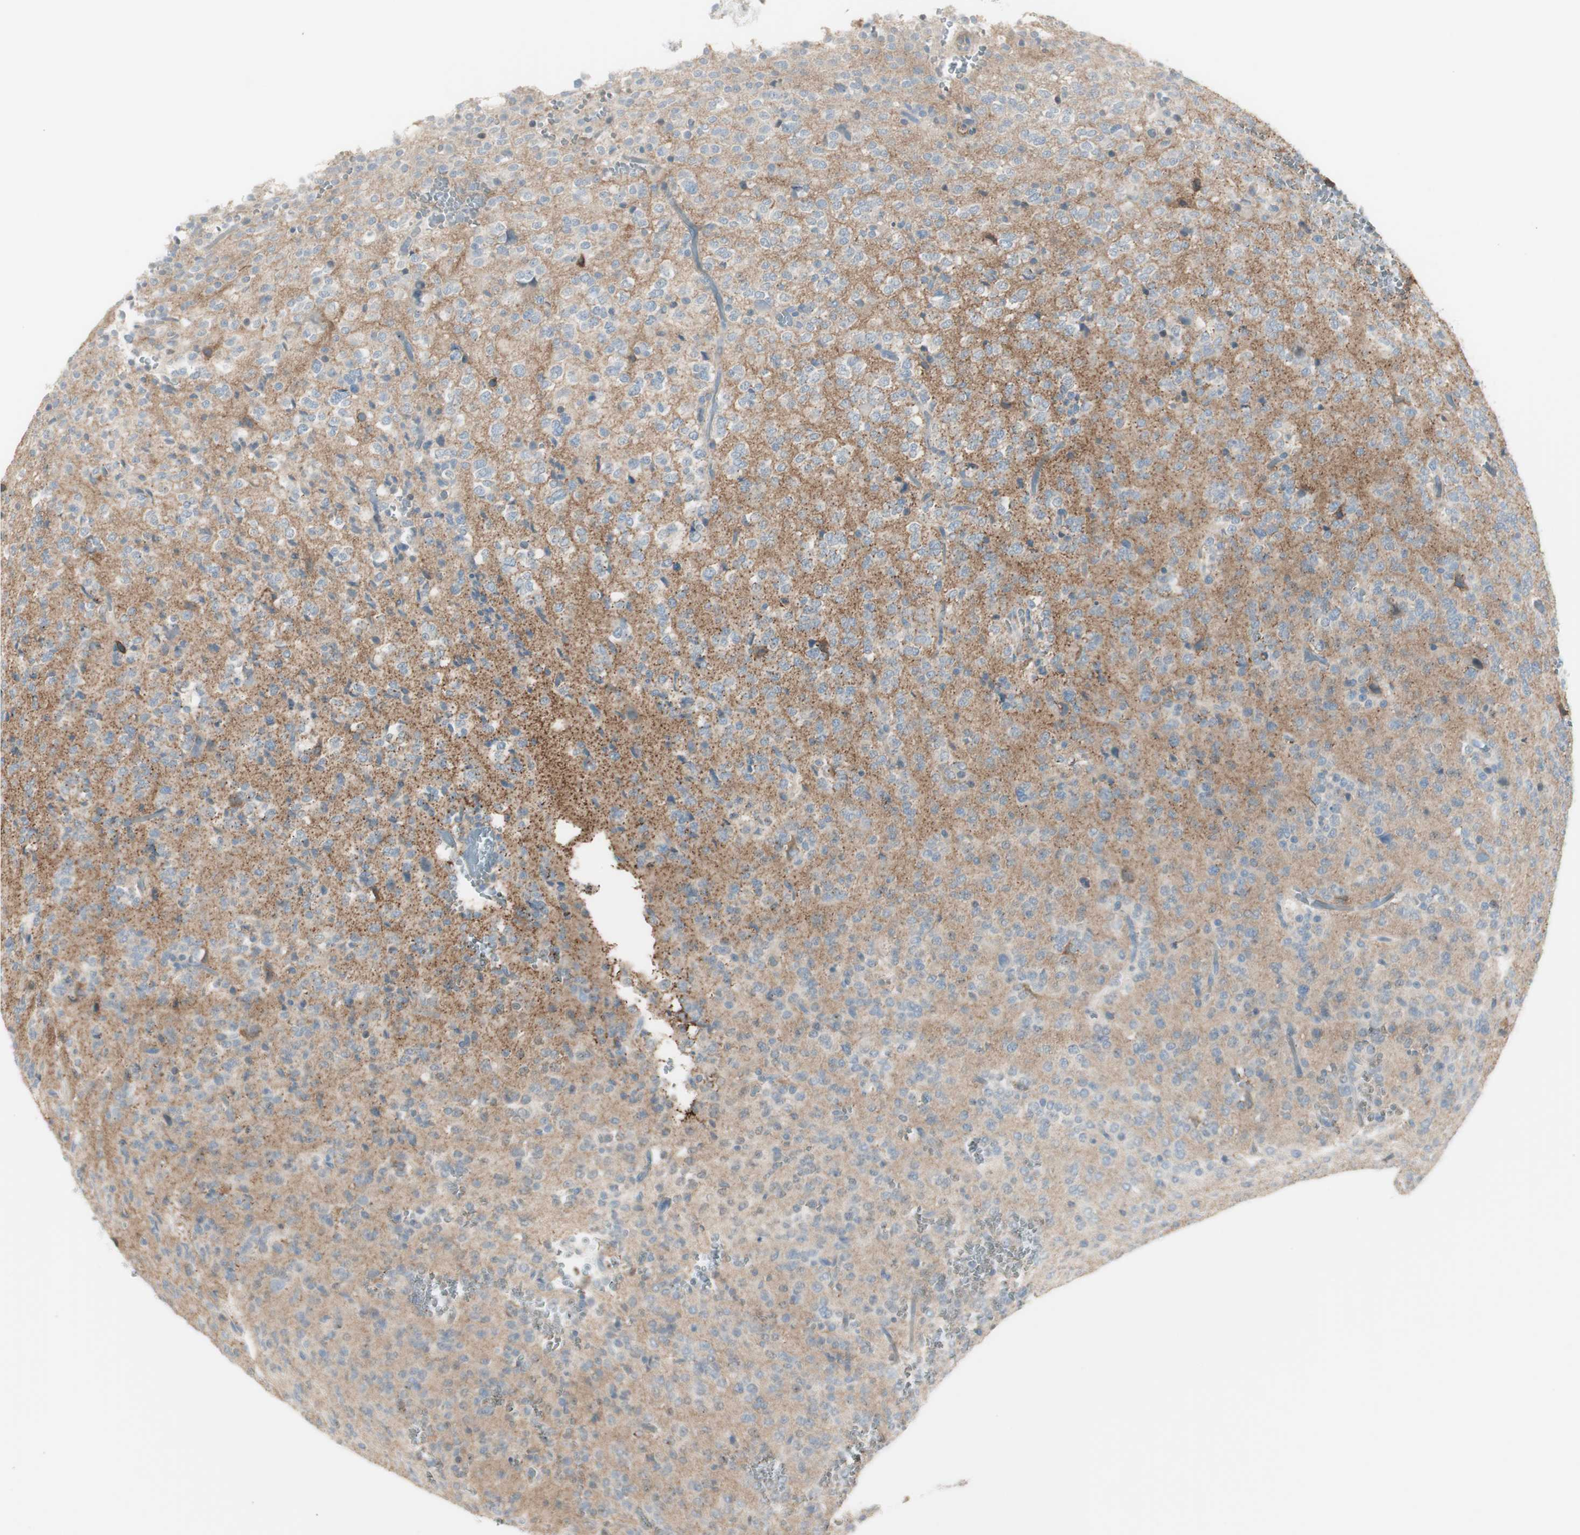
{"staining": {"intensity": "negative", "quantity": "none", "location": "none"}, "tissue": "glioma", "cell_type": "Tumor cells", "image_type": "cancer", "snomed": [{"axis": "morphology", "description": "Glioma, malignant, Low grade"}, {"axis": "topography", "description": "Brain"}], "caption": "Immunohistochemical staining of glioma reveals no significant positivity in tumor cells.", "gene": "CACNA2D1", "patient": {"sex": "male", "age": 38}}